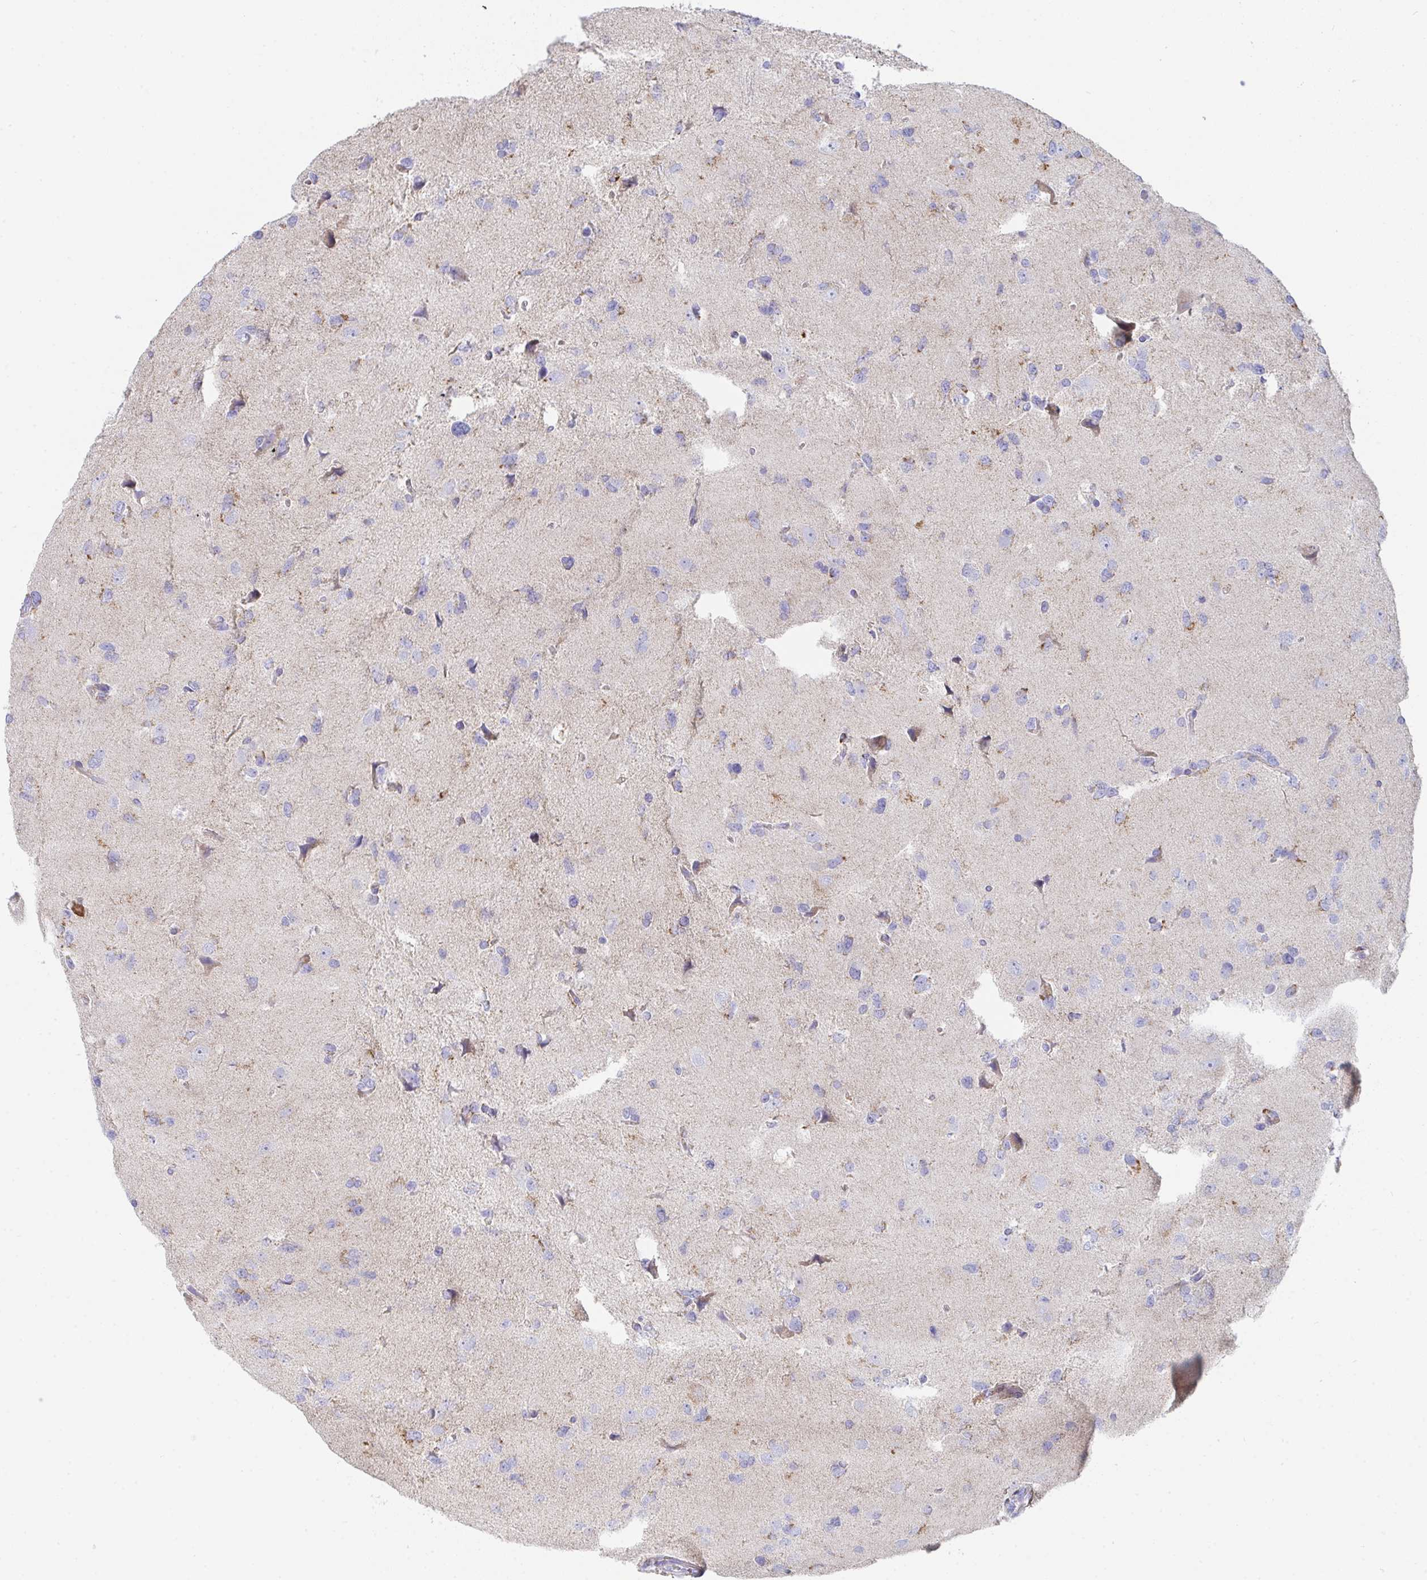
{"staining": {"intensity": "weak", "quantity": "<25%", "location": "cytoplasmic/membranous"}, "tissue": "glioma", "cell_type": "Tumor cells", "image_type": "cancer", "snomed": [{"axis": "morphology", "description": "Glioma, malignant, Low grade"}, {"axis": "topography", "description": "Brain"}], "caption": "DAB immunohistochemical staining of human malignant glioma (low-grade) reveals no significant staining in tumor cells.", "gene": "AIFM1", "patient": {"sex": "female", "age": 55}}